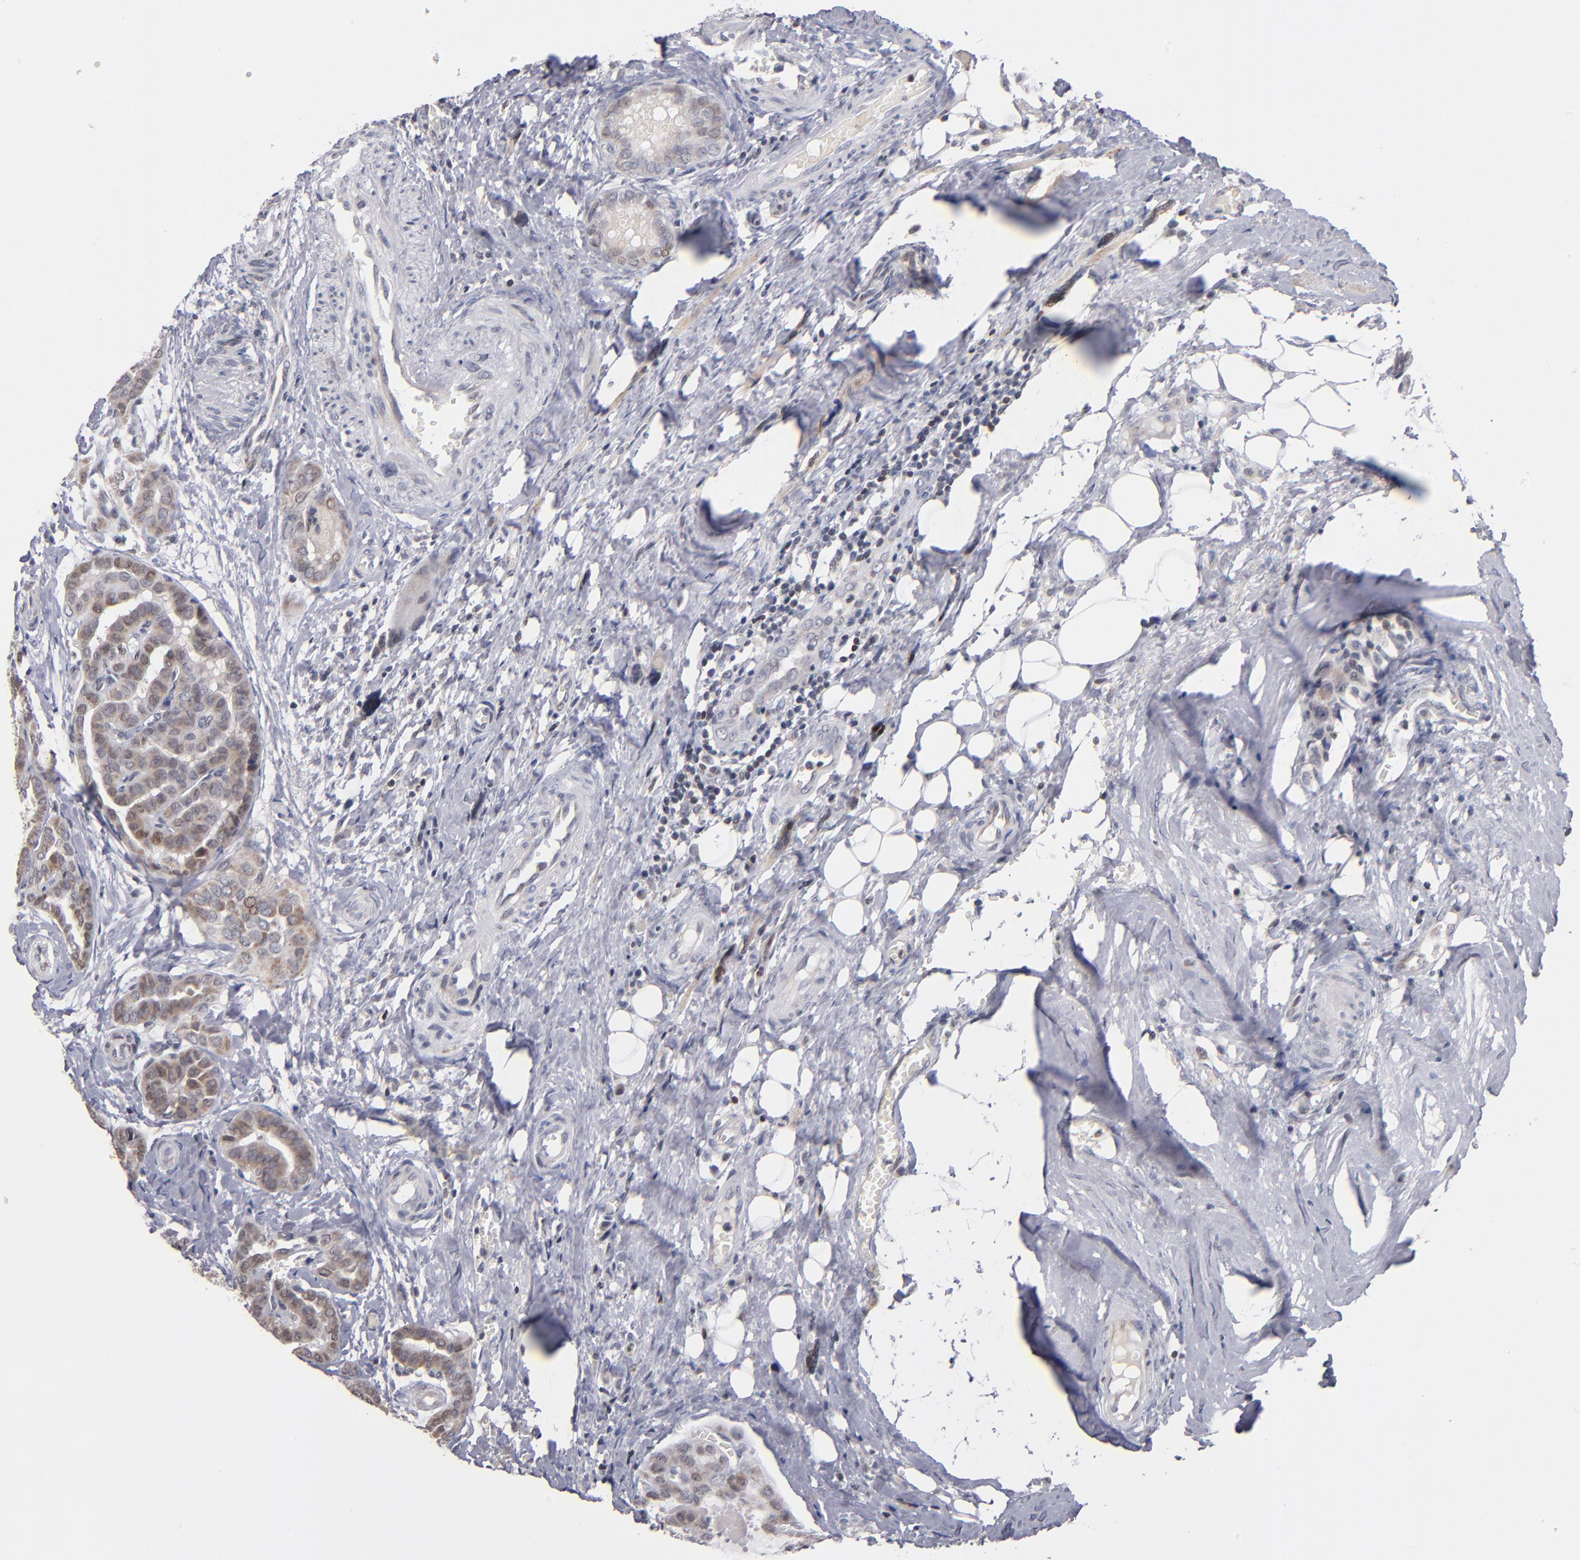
{"staining": {"intensity": "moderate", "quantity": ">75%", "location": "cytoplasmic/membranous,nuclear"}, "tissue": "thyroid cancer", "cell_type": "Tumor cells", "image_type": "cancer", "snomed": [{"axis": "morphology", "description": "Carcinoma, NOS"}, {"axis": "topography", "description": "Thyroid gland"}], "caption": "The photomicrograph exhibits immunohistochemical staining of thyroid cancer (carcinoma). There is moderate cytoplasmic/membranous and nuclear expression is appreciated in about >75% of tumor cells. (IHC, brightfield microscopy, high magnification).", "gene": "ODF2", "patient": {"sex": "female", "age": 91}}